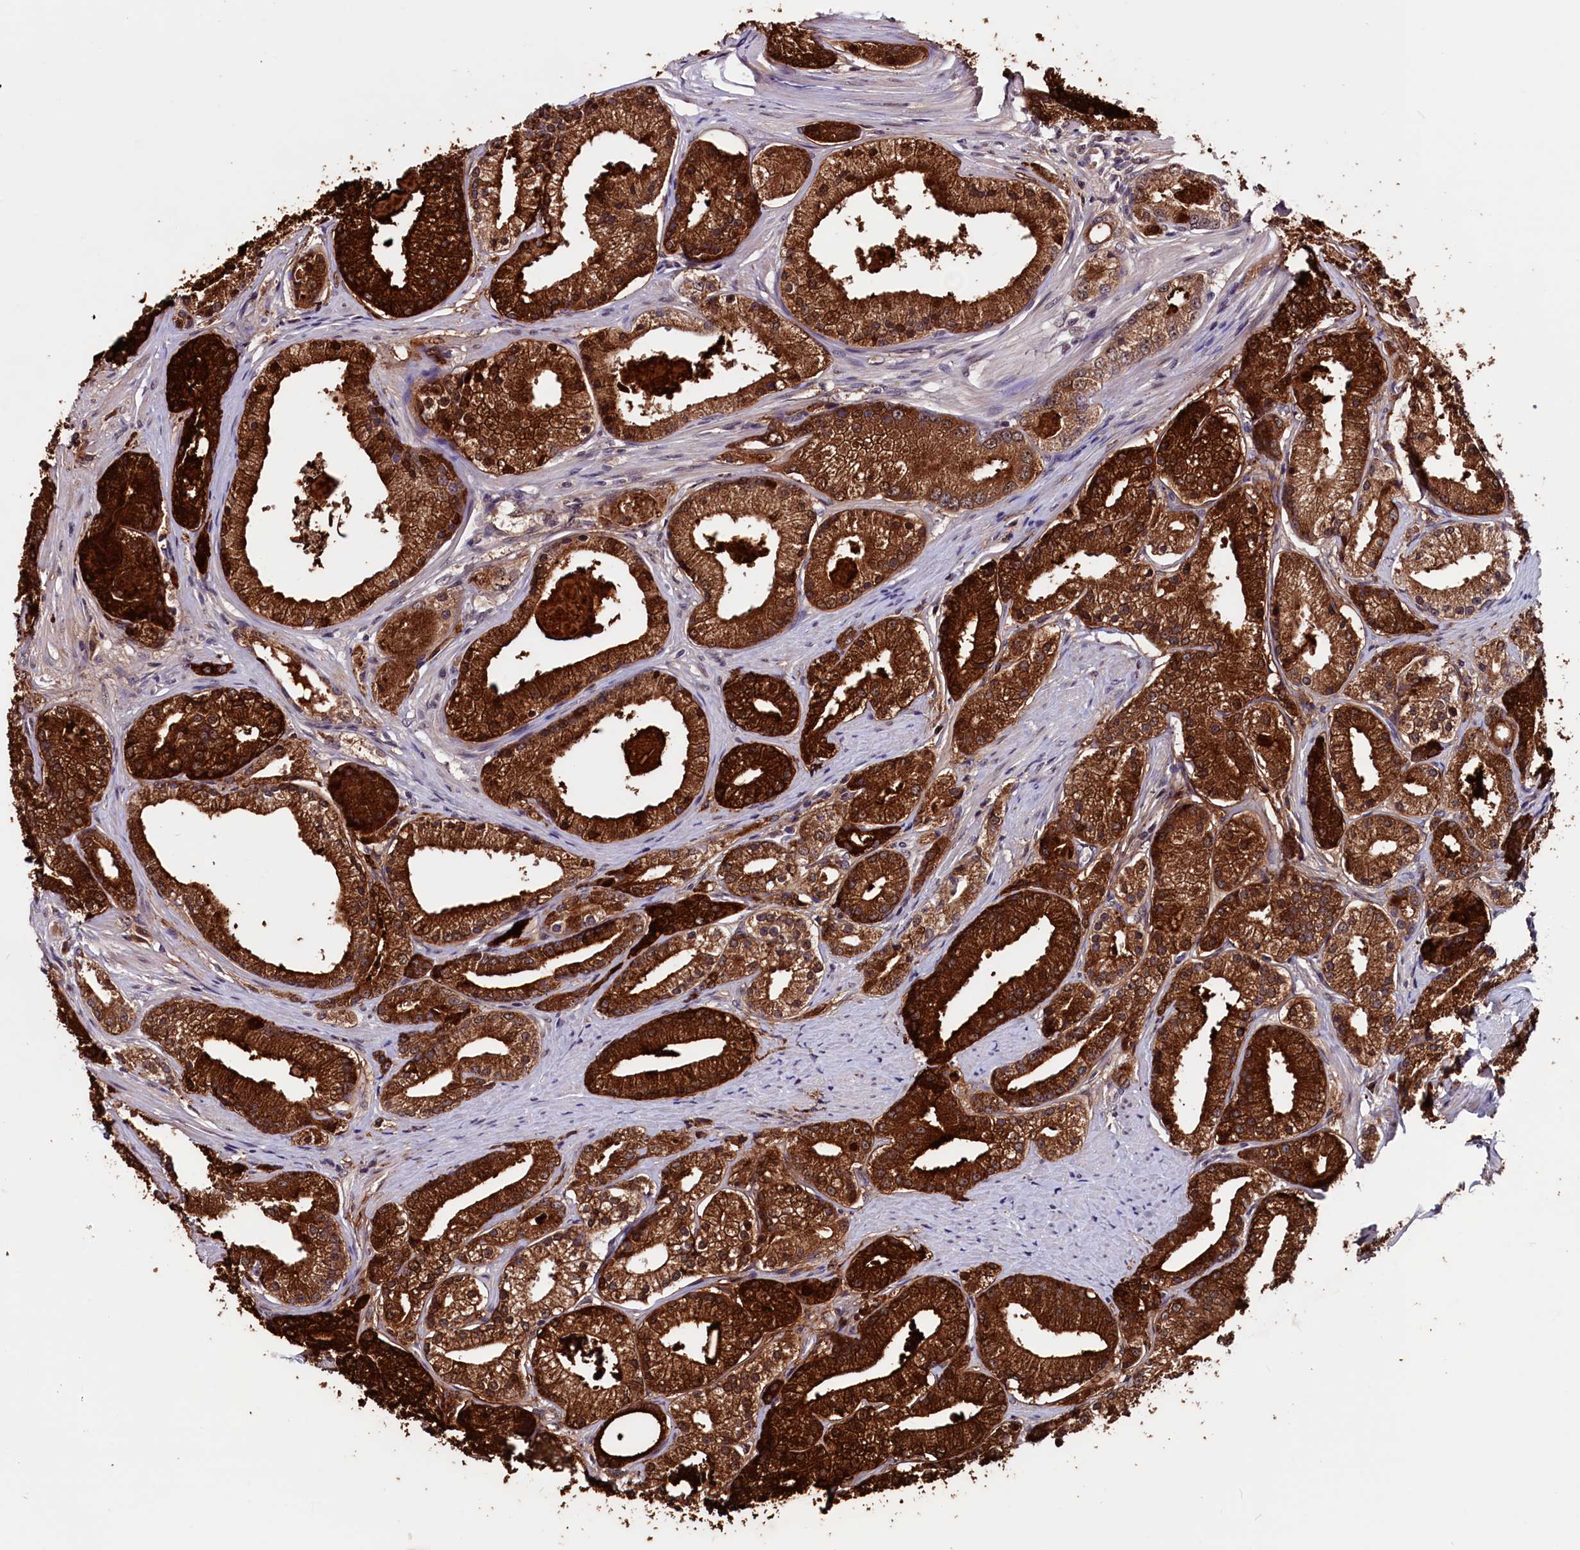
{"staining": {"intensity": "strong", "quantity": ">75%", "location": "cytoplasmic/membranous"}, "tissue": "prostate cancer", "cell_type": "Tumor cells", "image_type": "cancer", "snomed": [{"axis": "morphology", "description": "Adenocarcinoma, Low grade"}, {"axis": "topography", "description": "Prostate"}], "caption": "Immunohistochemistry photomicrograph of neoplastic tissue: prostate cancer stained using immunohistochemistry (IHC) shows high levels of strong protein expression localized specifically in the cytoplasmic/membranous of tumor cells, appearing as a cytoplasmic/membranous brown color.", "gene": "RNMT", "patient": {"sex": "male", "age": 57}}